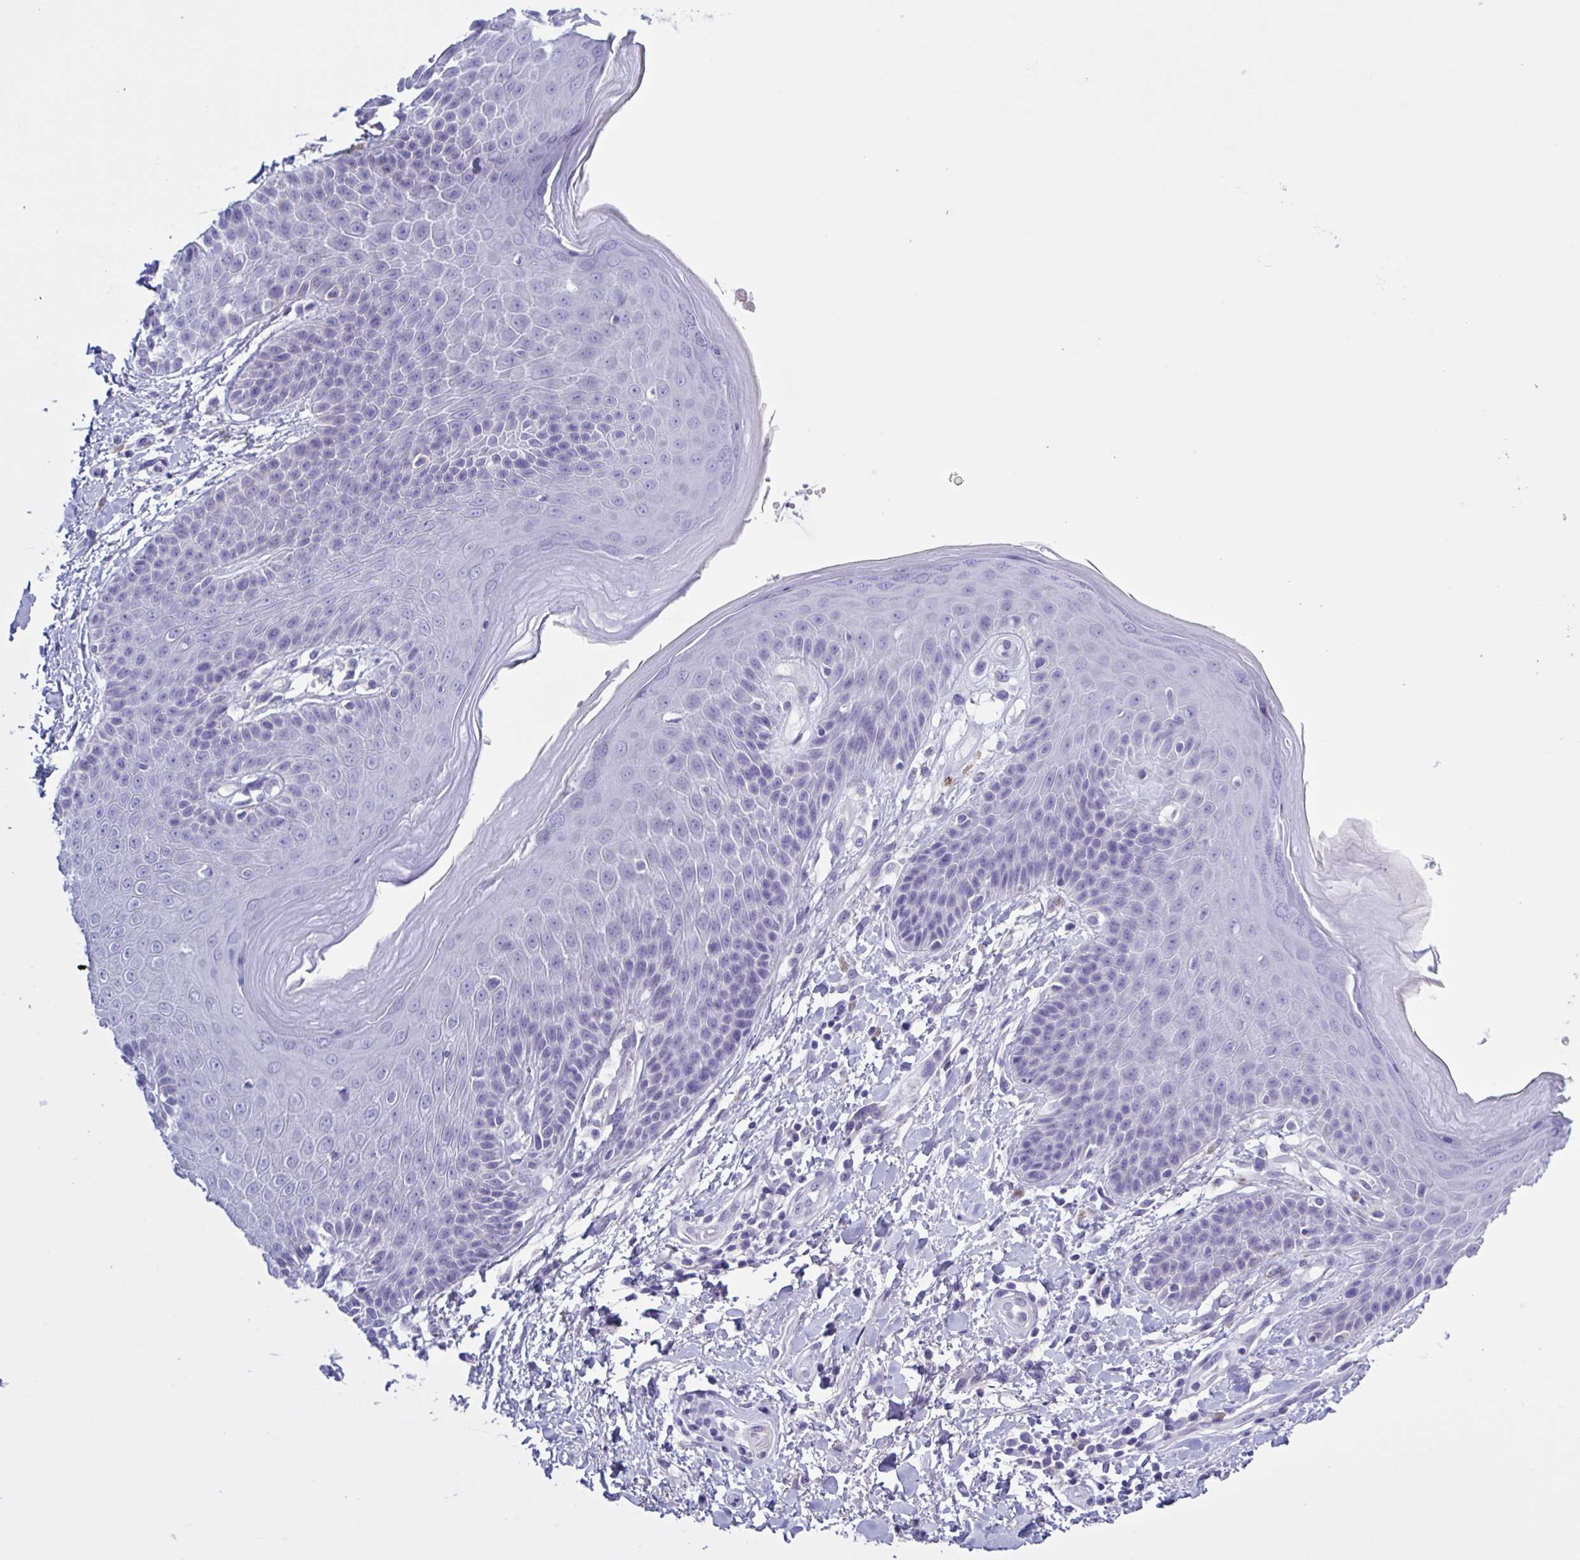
{"staining": {"intensity": "negative", "quantity": "none", "location": "none"}, "tissue": "skin", "cell_type": "Epidermal cells", "image_type": "normal", "snomed": [{"axis": "morphology", "description": "Normal tissue, NOS"}, {"axis": "topography", "description": "Anal"}, {"axis": "topography", "description": "Peripheral nerve tissue"}], "caption": "Immunohistochemistry photomicrograph of unremarkable skin: skin stained with DAB (3,3'-diaminobenzidine) displays no significant protein expression in epidermal cells. Brightfield microscopy of immunohistochemistry (IHC) stained with DAB (brown) and hematoxylin (blue), captured at high magnification.", "gene": "USP35", "patient": {"sex": "male", "age": 51}}